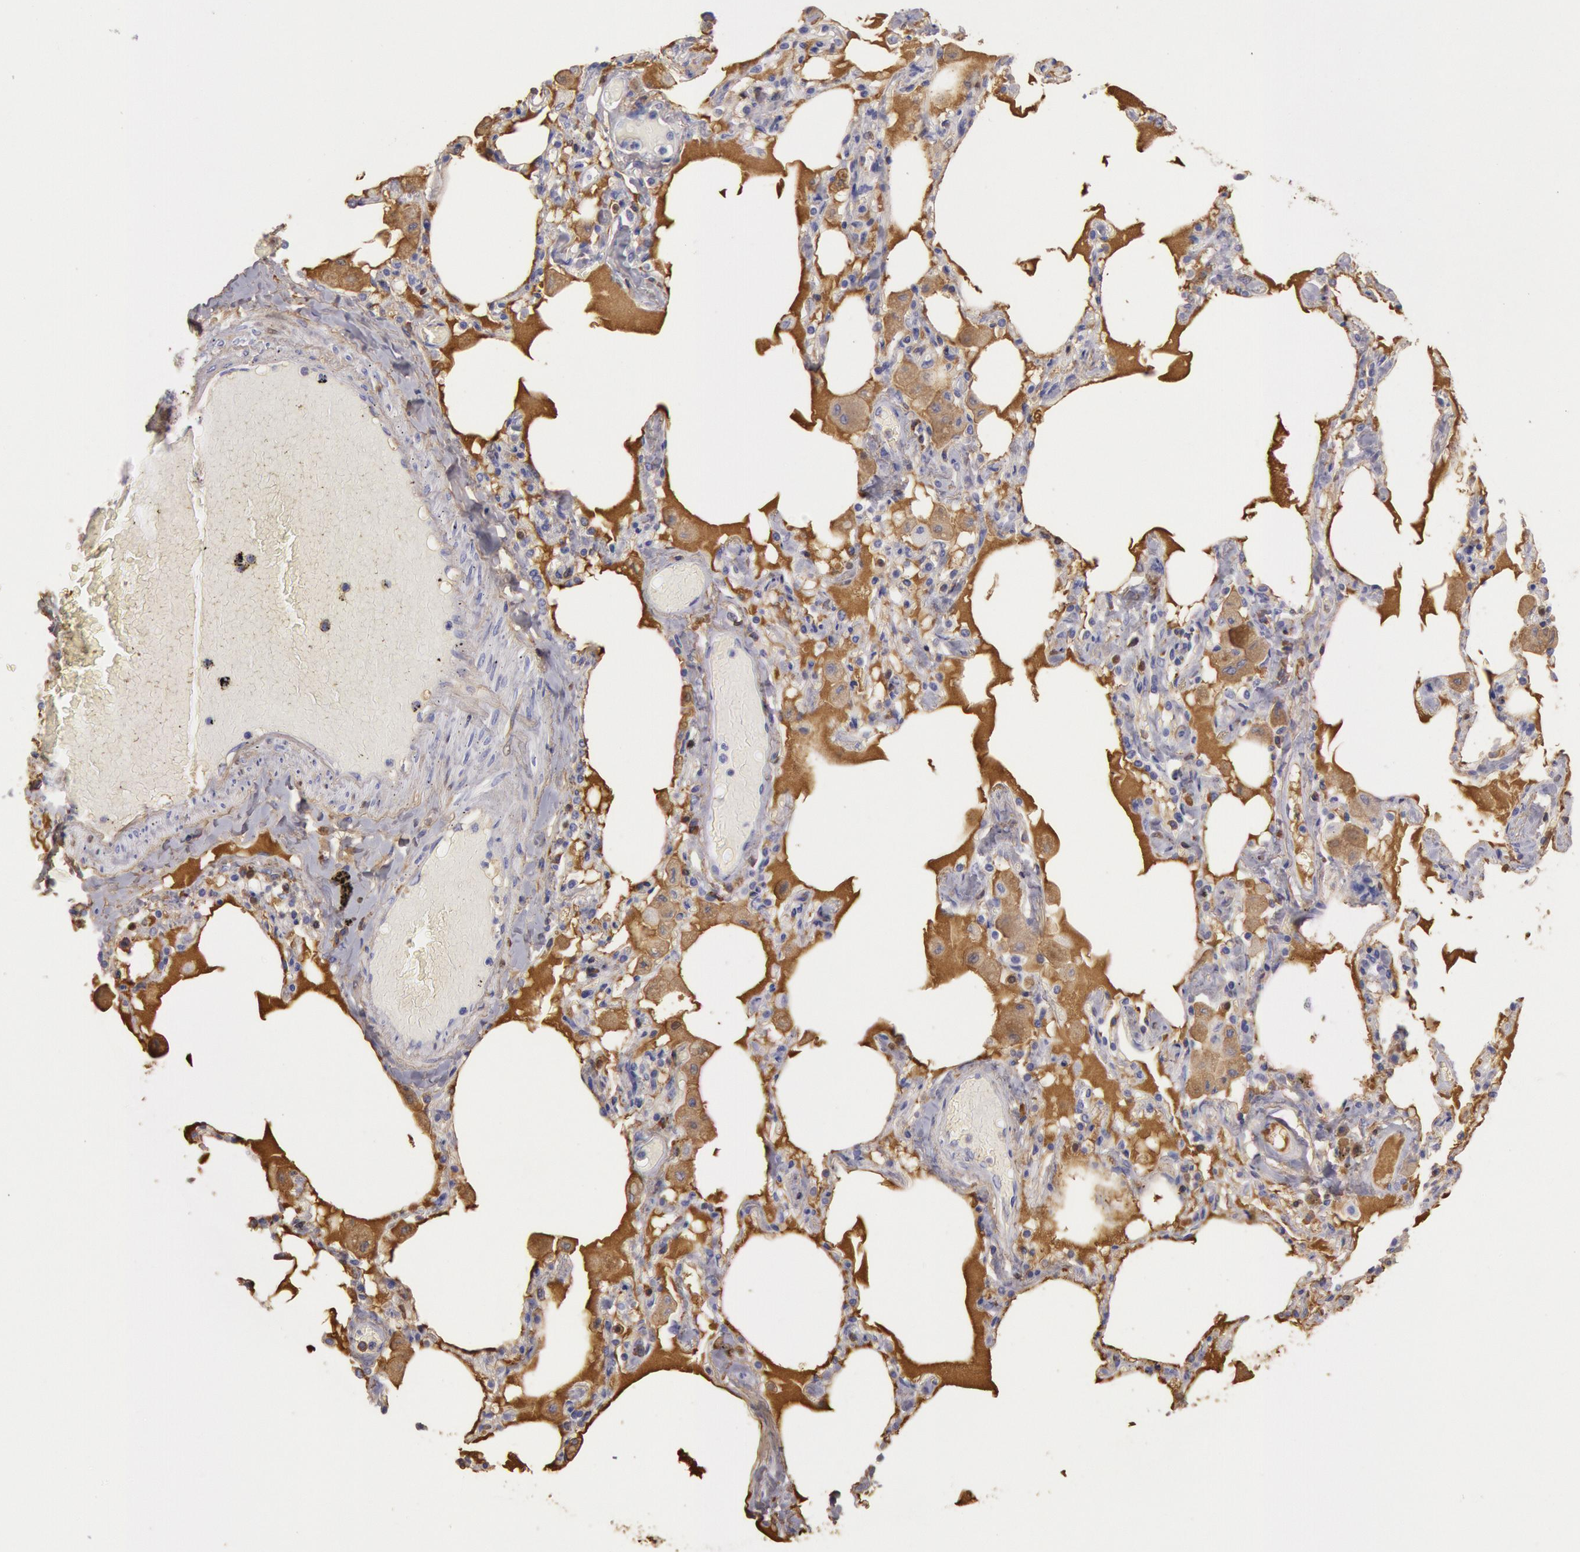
{"staining": {"intensity": "weak", "quantity": "25%-75%", "location": "cytoplasmic/membranous"}, "tissue": "bronchus", "cell_type": "Respiratory epithelial cells", "image_type": "normal", "snomed": [{"axis": "morphology", "description": "Normal tissue, NOS"}, {"axis": "morphology", "description": "Squamous cell carcinoma, NOS"}, {"axis": "topography", "description": "Bronchus"}, {"axis": "topography", "description": "Lung"}], "caption": "IHC (DAB (3,3'-diaminobenzidine)) staining of normal bronchus shows weak cytoplasmic/membranous protein expression in approximately 25%-75% of respiratory epithelial cells.", "gene": "IGHG1", "patient": {"sex": "female", "age": 47}}